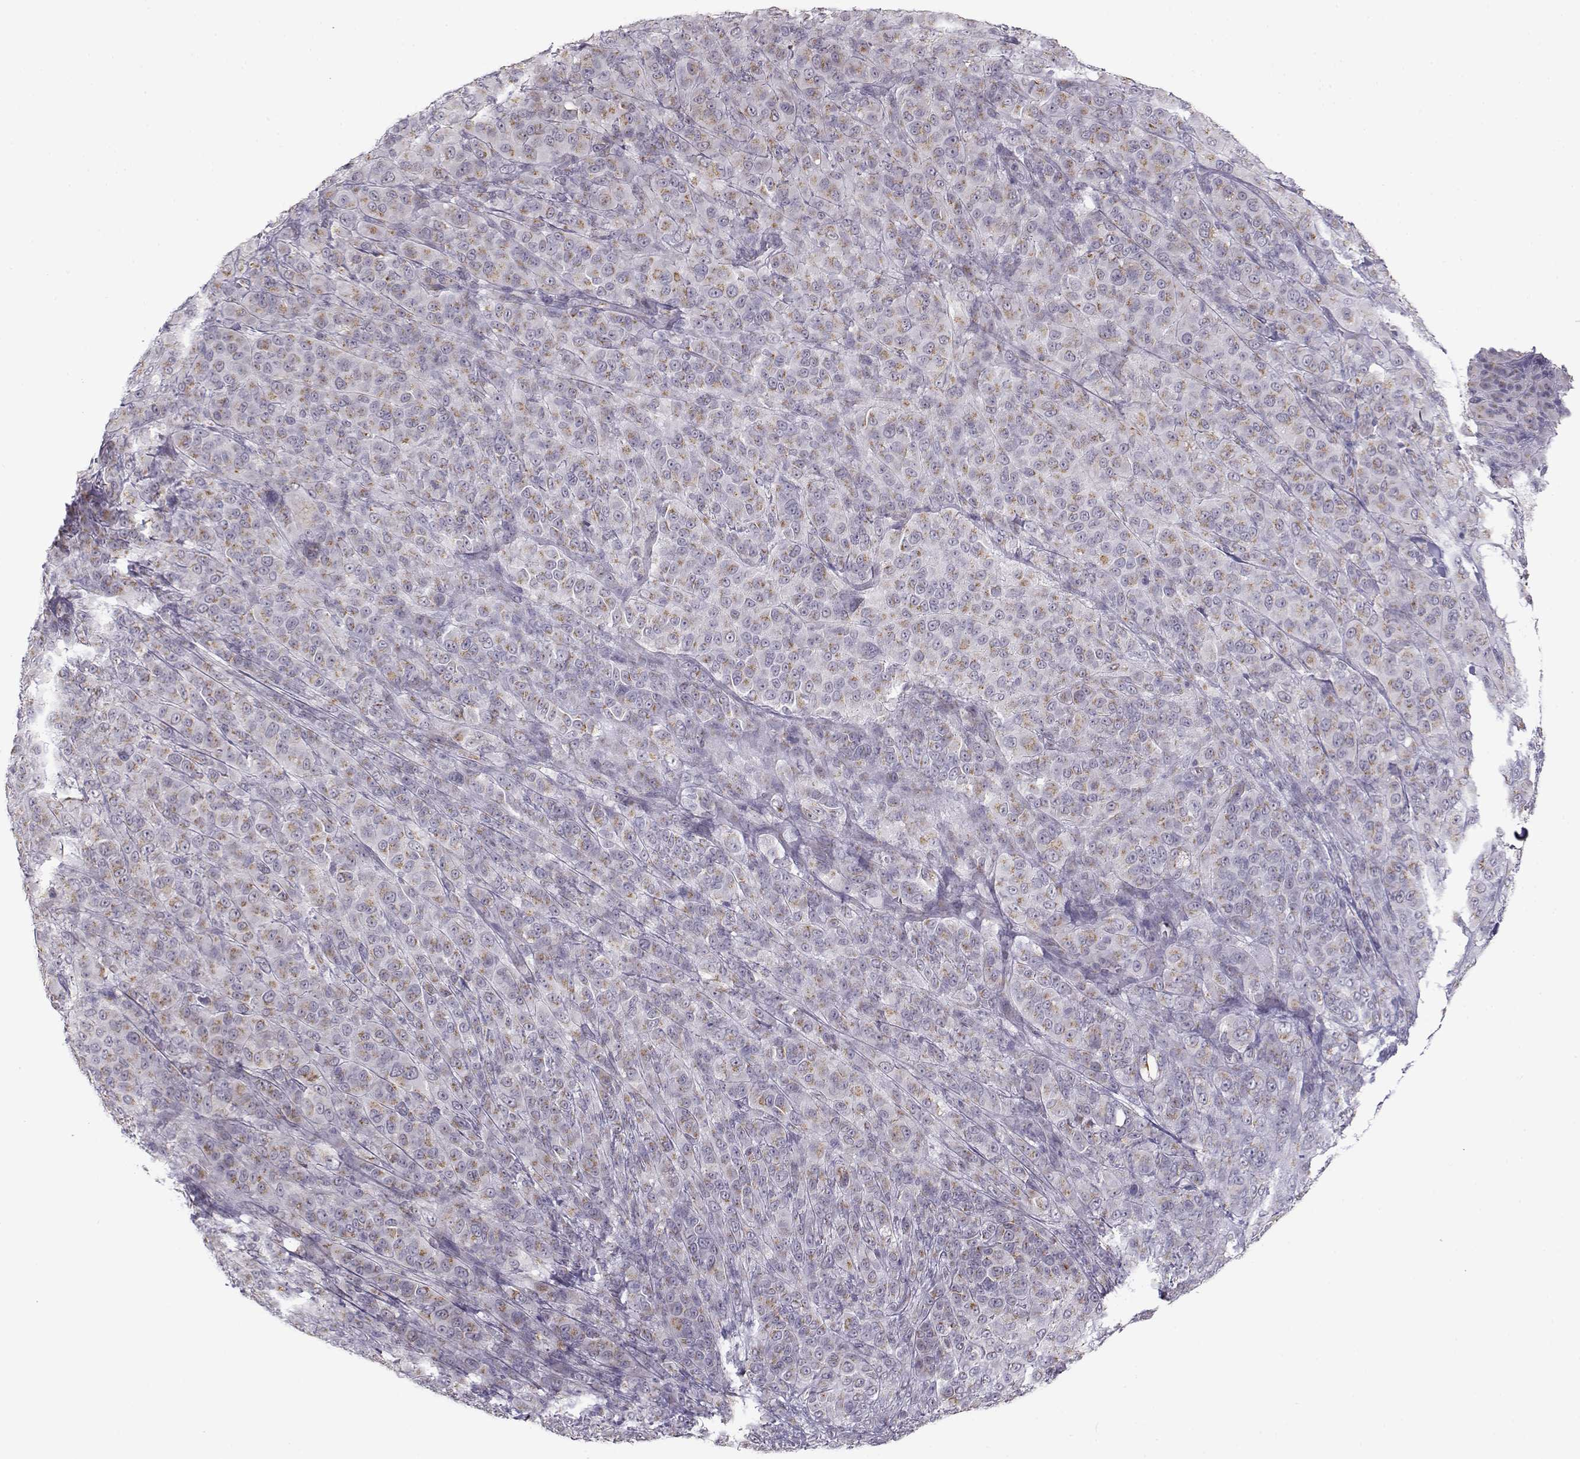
{"staining": {"intensity": "weak", "quantity": ">75%", "location": "cytoplasmic/membranous"}, "tissue": "melanoma", "cell_type": "Tumor cells", "image_type": "cancer", "snomed": [{"axis": "morphology", "description": "Malignant melanoma, NOS"}, {"axis": "topography", "description": "Skin"}], "caption": "The photomicrograph exhibits immunohistochemical staining of malignant melanoma. There is weak cytoplasmic/membranous staining is seen in approximately >75% of tumor cells.", "gene": "SLC4A5", "patient": {"sex": "female", "age": 87}}